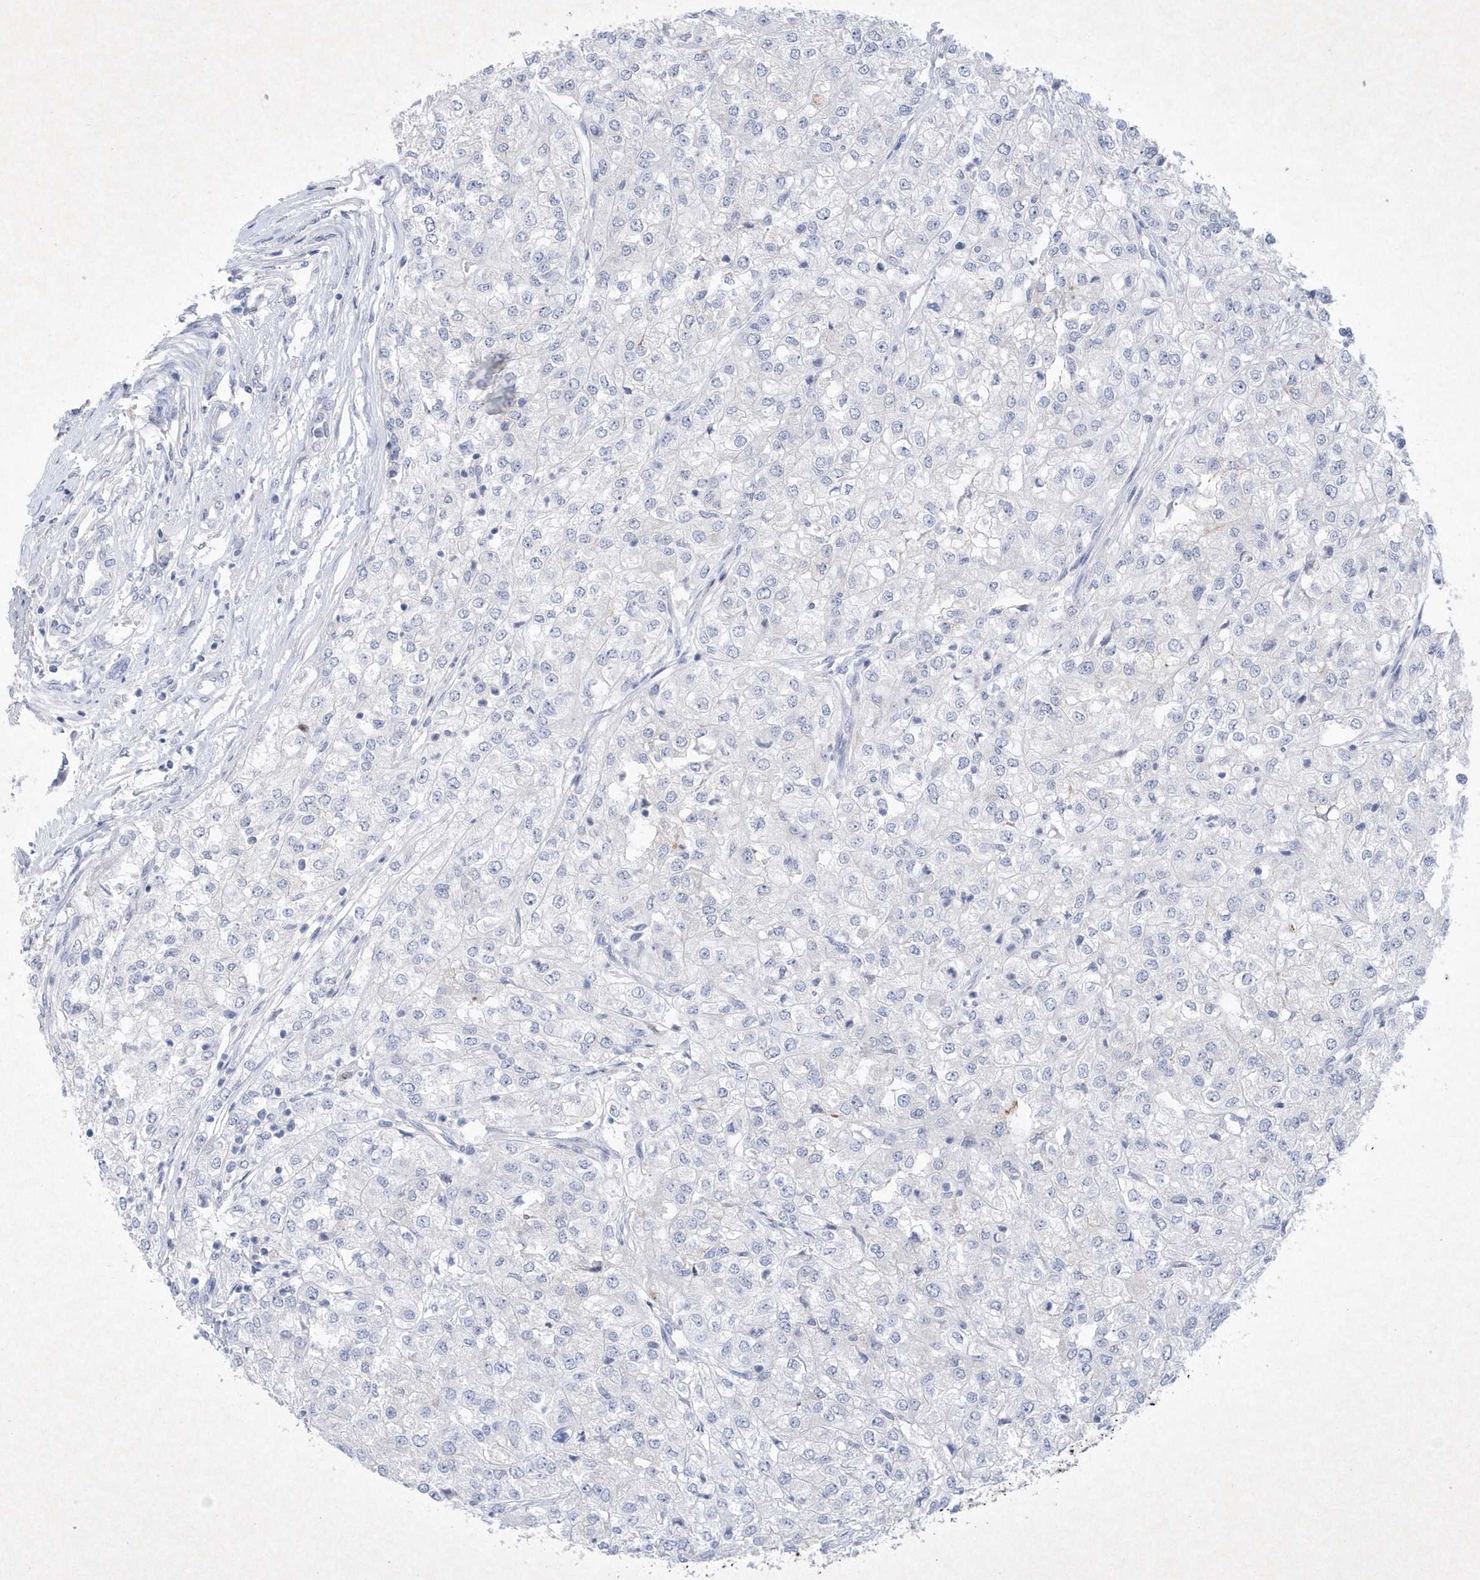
{"staining": {"intensity": "negative", "quantity": "none", "location": "none"}, "tissue": "renal cancer", "cell_type": "Tumor cells", "image_type": "cancer", "snomed": [{"axis": "morphology", "description": "Adenocarcinoma, NOS"}, {"axis": "topography", "description": "Kidney"}], "caption": "This is a histopathology image of immunohistochemistry staining of renal cancer, which shows no expression in tumor cells. (DAB IHC visualized using brightfield microscopy, high magnification).", "gene": "BHLHA15", "patient": {"sex": "female", "age": 54}}